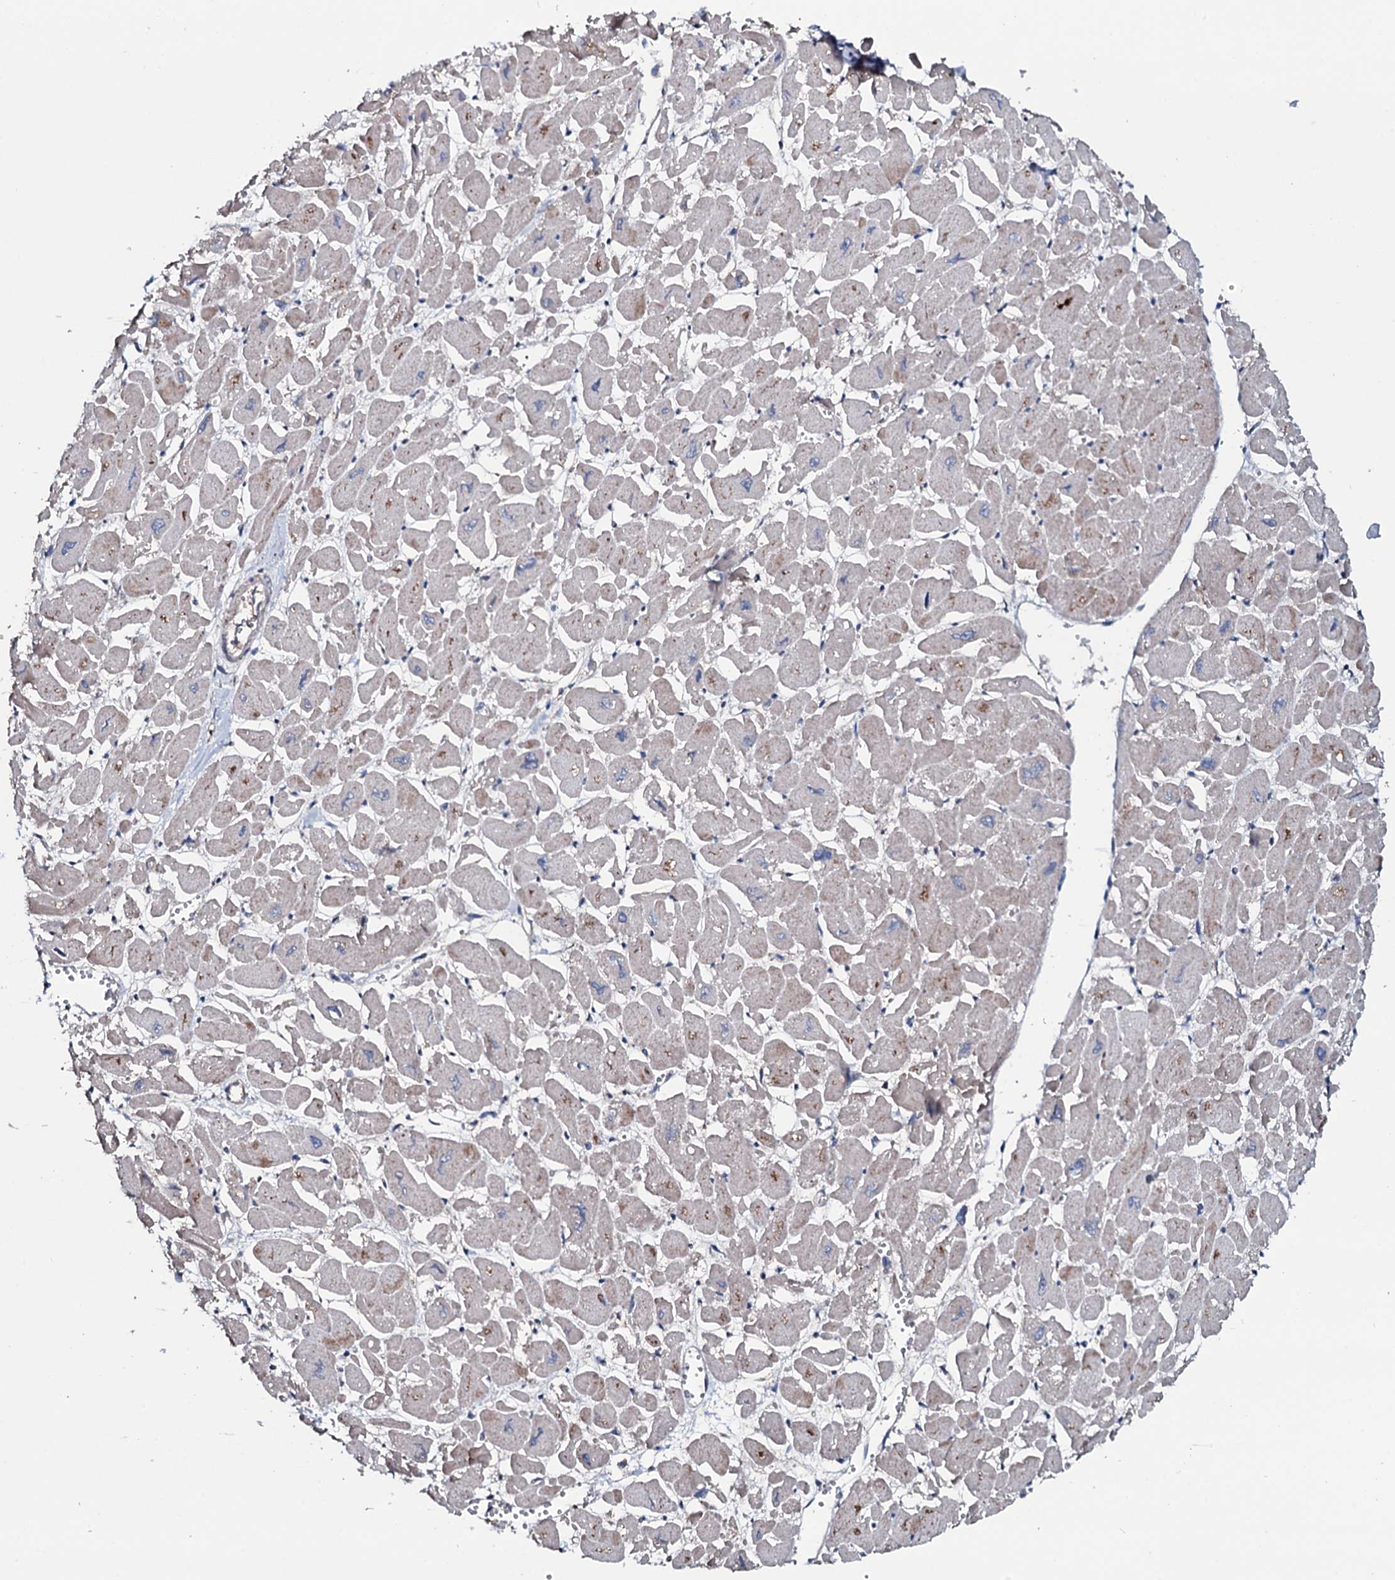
{"staining": {"intensity": "negative", "quantity": "none", "location": "none"}, "tissue": "heart muscle", "cell_type": "Cardiomyocytes", "image_type": "normal", "snomed": [{"axis": "morphology", "description": "Normal tissue, NOS"}, {"axis": "topography", "description": "Heart"}], "caption": "IHC of normal heart muscle shows no positivity in cardiomyocytes.", "gene": "IL12B", "patient": {"sex": "male", "age": 54}}